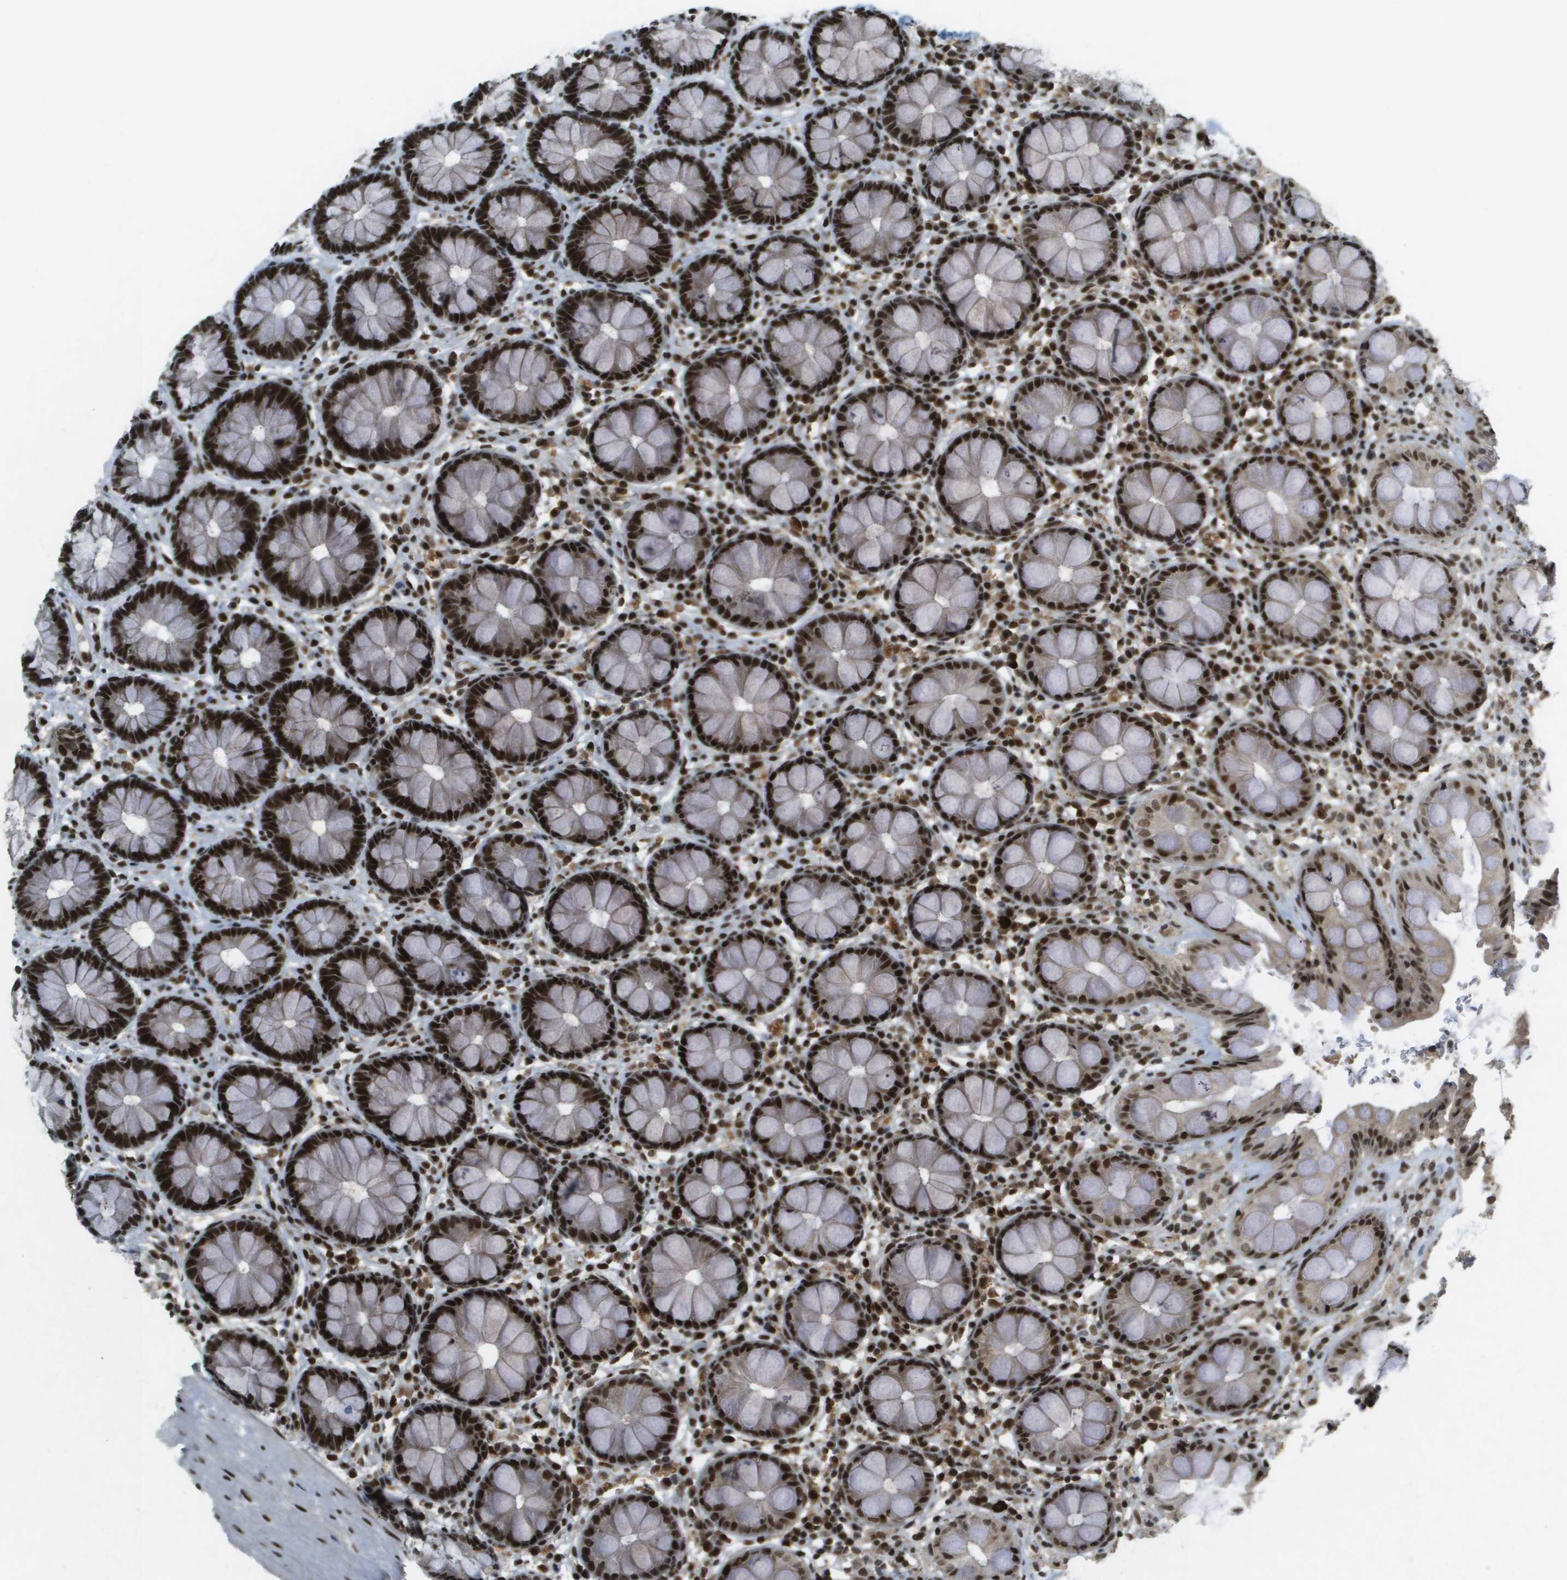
{"staining": {"intensity": "strong", "quantity": ">75%", "location": "nuclear"}, "tissue": "rectum", "cell_type": "Glandular cells", "image_type": "normal", "snomed": [{"axis": "morphology", "description": "Normal tissue, NOS"}, {"axis": "topography", "description": "Rectum"}], "caption": "A high amount of strong nuclear expression is appreciated in about >75% of glandular cells in benign rectum. (DAB (3,3'-diaminobenzidine) IHC with brightfield microscopy, high magnification).", "gene": "IRF7", "patient": {"sex": "male", "age": 64}}